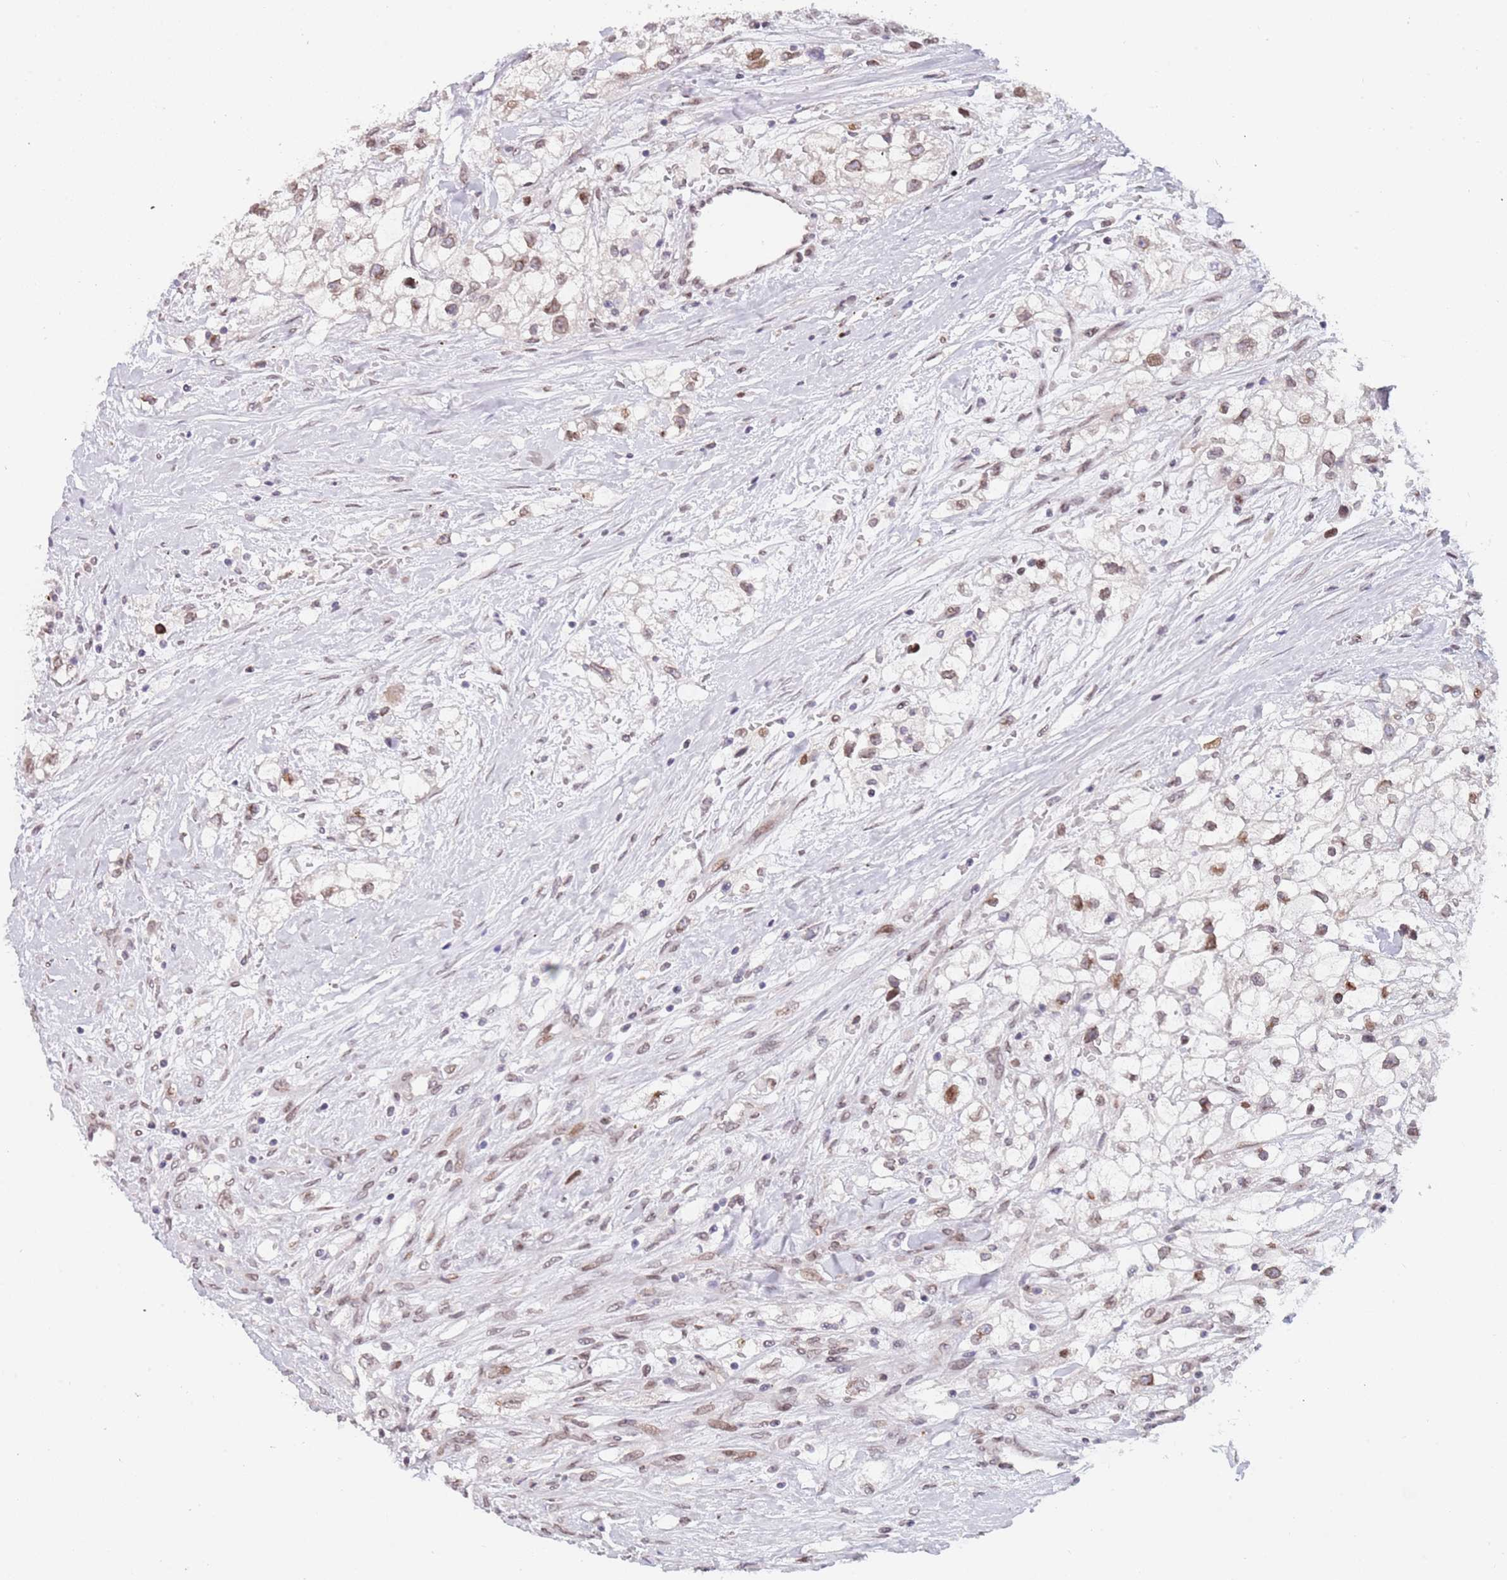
{"staining": {"intensity": "weak", "quantity": ">75%", "location": "nuclear"}, "tissue": "renal cancer", "cell_type": "Tumor cells", "image_type": "cancer", "snomed": [{"axis": "morphology", "description": "Adenocarcinoma, NOS"}, {"axis": "topography", "description": "Kidney"}], "caption": "This is an image of immunohistochemistry (IHC) staining of renal cancer (adenocarcinoma), which shows weak expression in the nuclear of tumor cells.", "gene": "KLHDC2", "patient": {"sex": "male", "age": 59}}